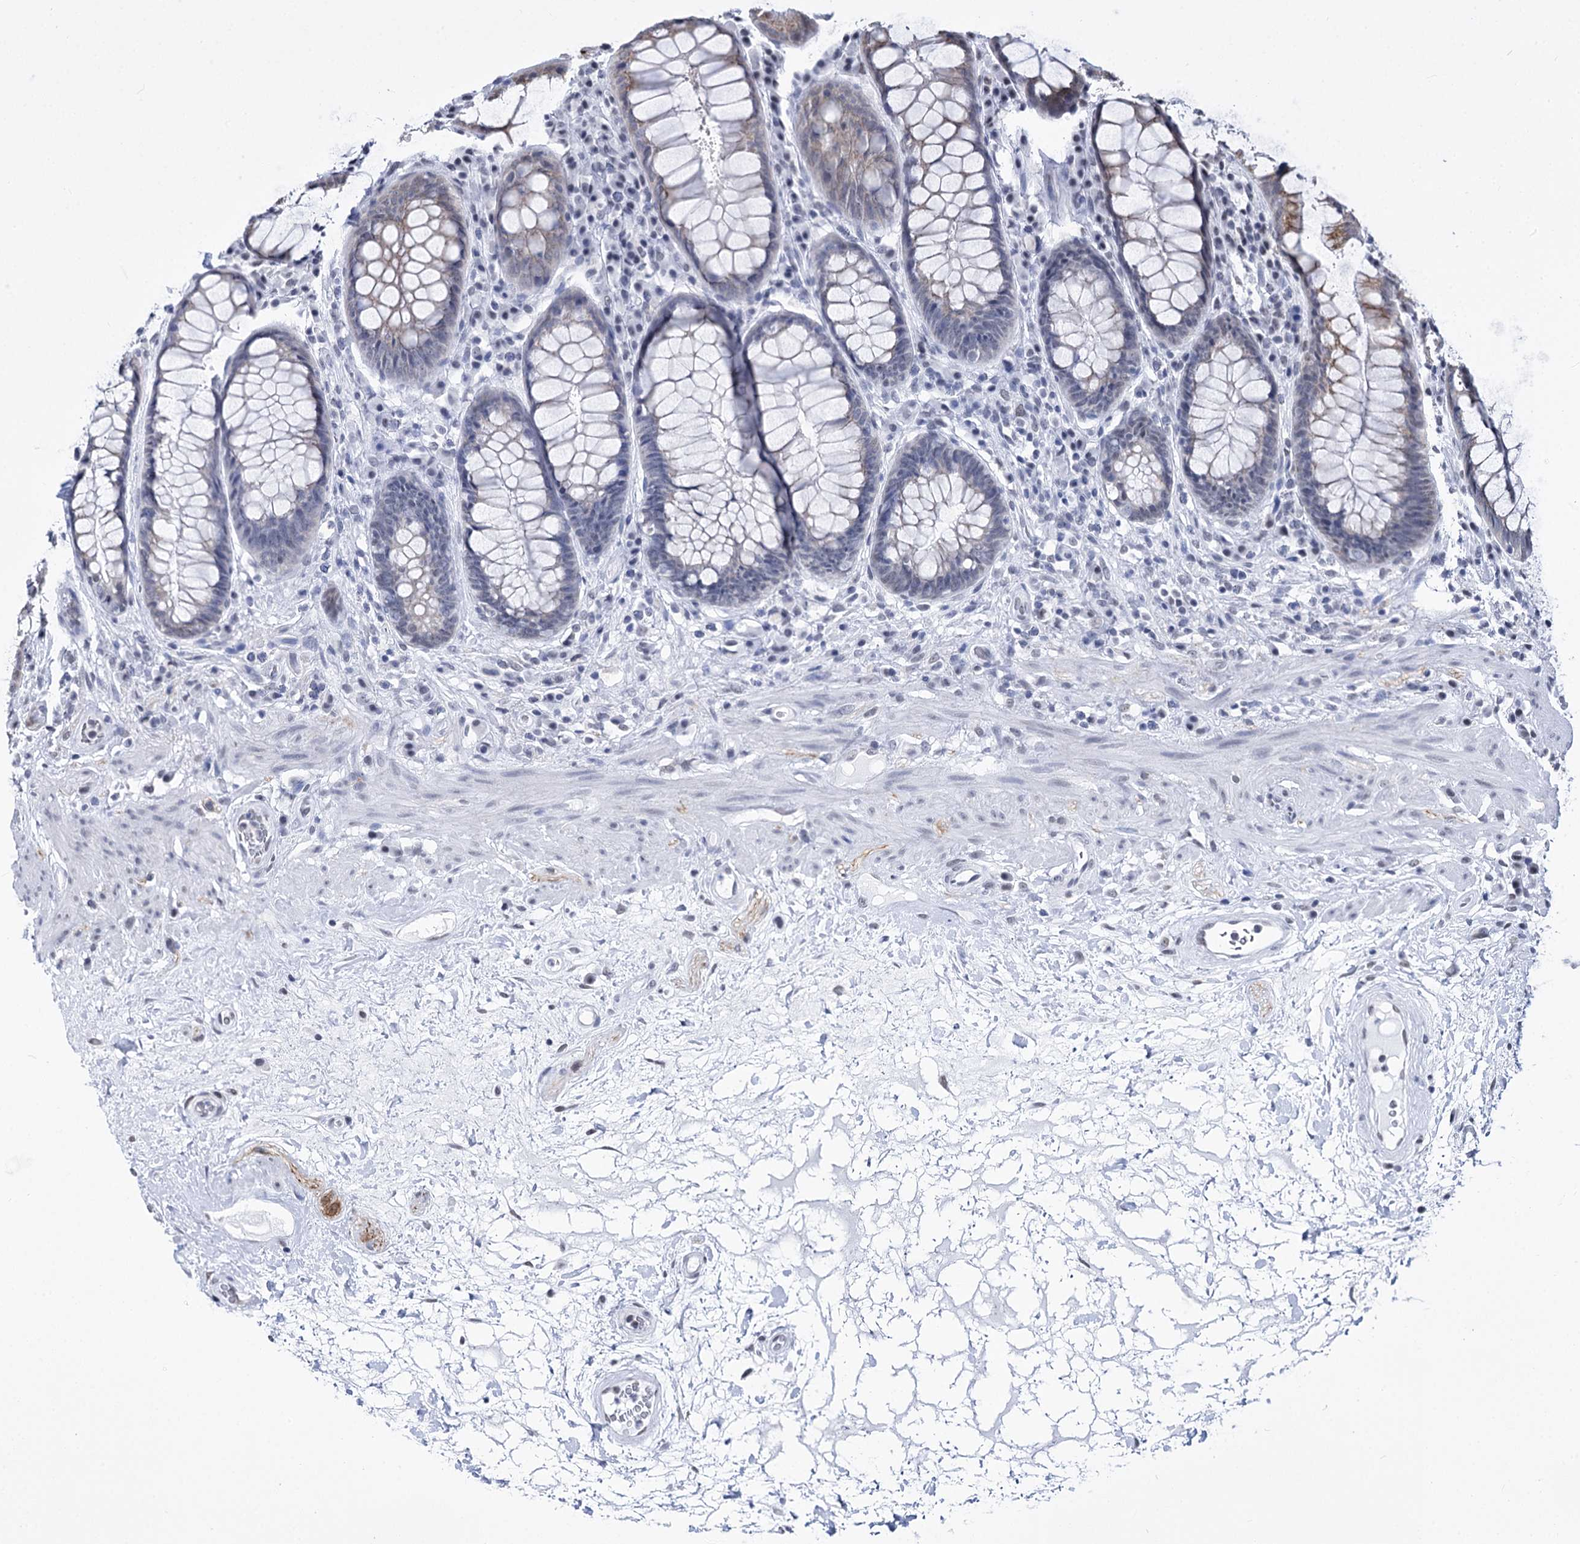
{"staining": {"intensity": "moderate", "quantity": "<25%", "location": "cytoplasmic/membranous"}, "tissue": "rectum", "cell_type": "Glandular cells", "image_type": "normal", "snomed": [{"axis": "morphology", "description": "Normal tissue, NOS"}, {"axis": "topography", "description": "Rectum"}], "caption": "About <25% of glandular cells in benign human rectum display moderate cytoplasmic/membranous protein positivity as visualized by brown immunohistochemical staining.", "gene": "POU4F3", "patient": {"sex": "male", "age": 64}}